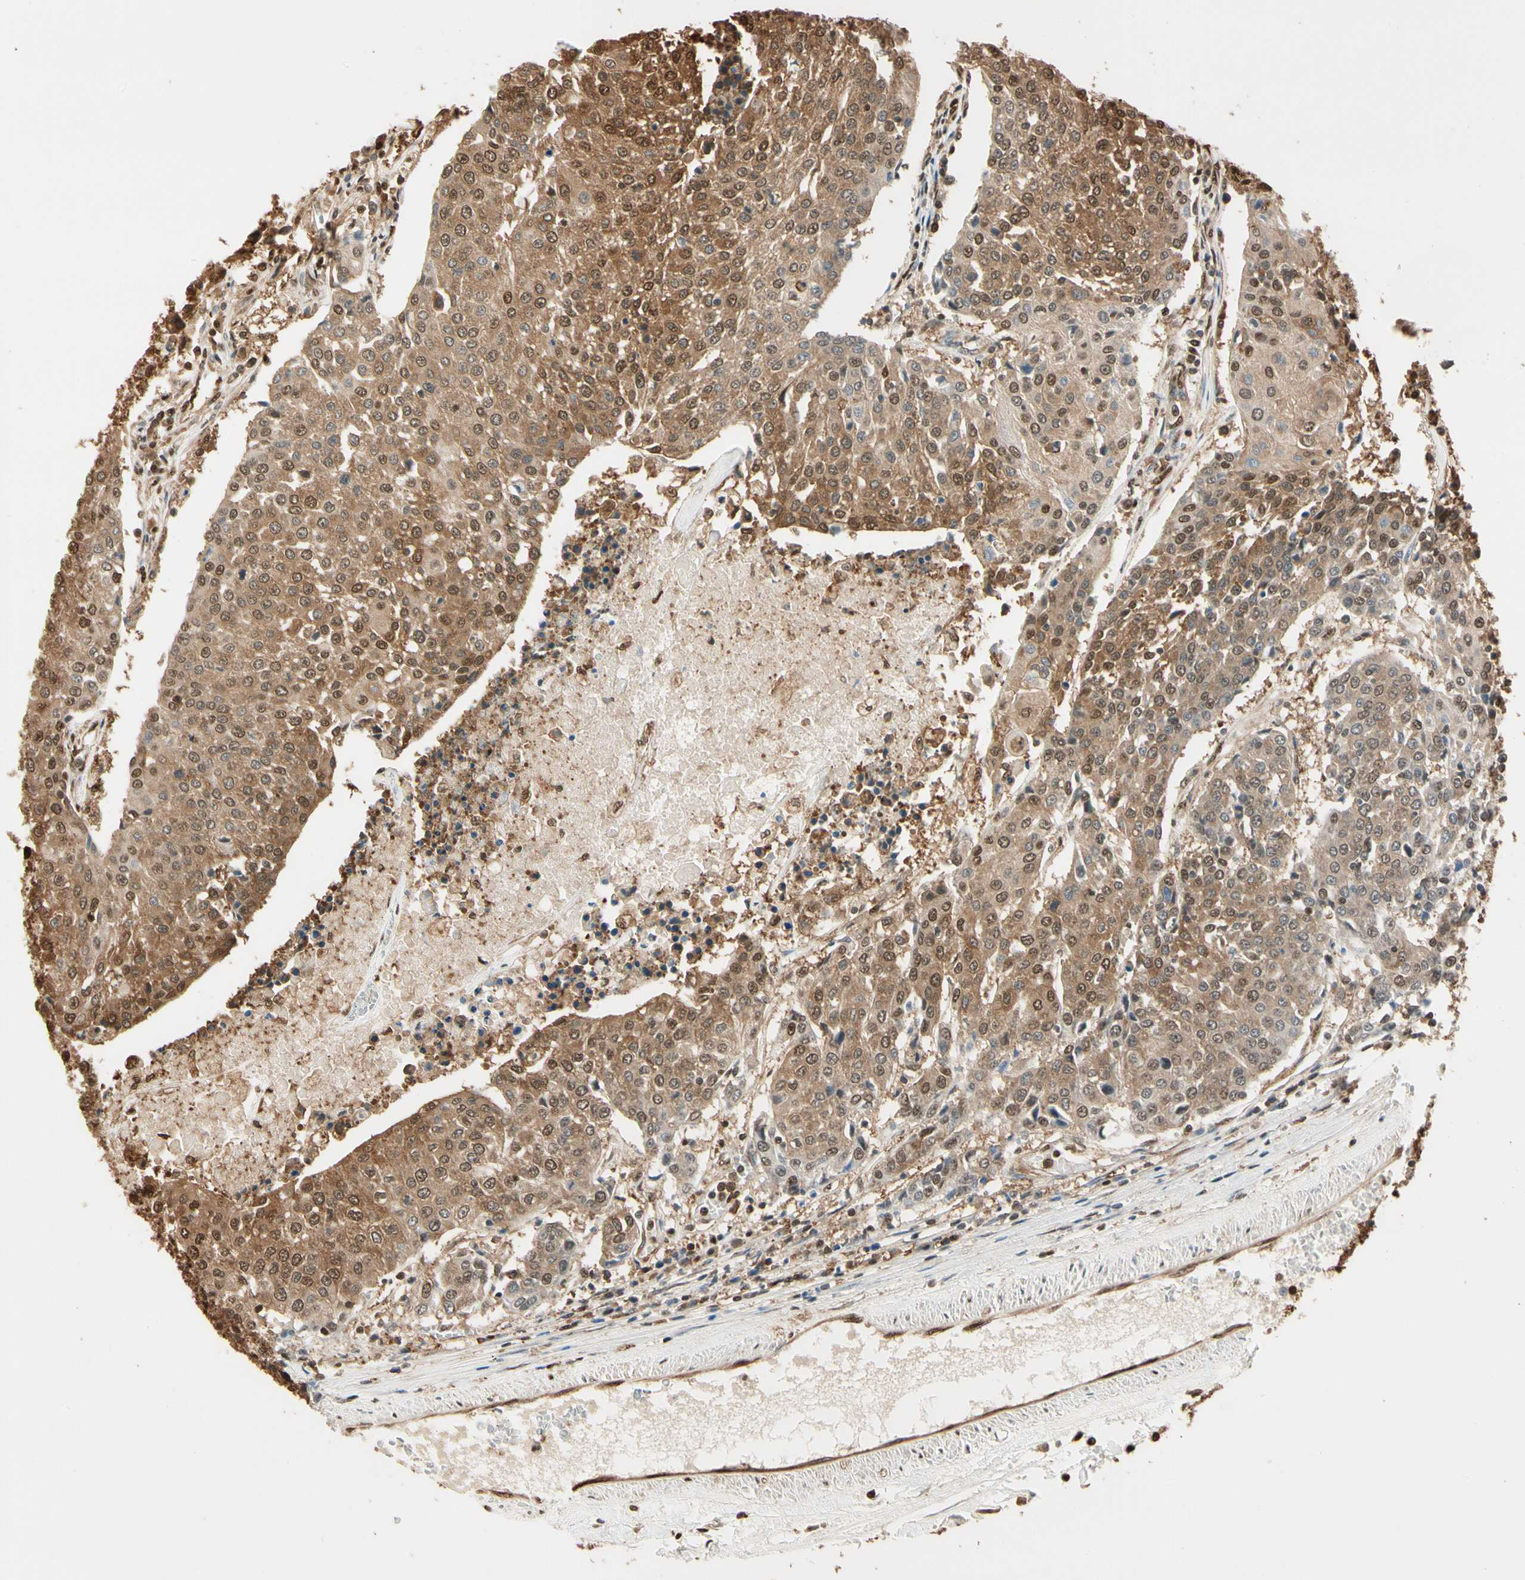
{"staining": {"intensity": "moderate", "quantity": ">75%", "location": "cytoplasmic/membranous,nuclear"}, "tissue": "urothelial cancer", "cell_type": "Tumor cells", "image_type": "cancer", "snomed": [{"axis": "morphology", "description": "Urothelial carcinoma, High grade"}, {"axis": "topography", "description": "Urinary bladder"}], "caption": "Urothelial cancer was stained to show a protein in brown. There is medium levels of moderate cytoplasmic/membranous and nuclear positivity in approximately >75% of tumor cells. (DAB (3,3'-diaminobenzidine) = brown stain, brightfield microscopy at high magnification).", "gene": "PNCK", "patient": {"sex": "female", "age": 85}}